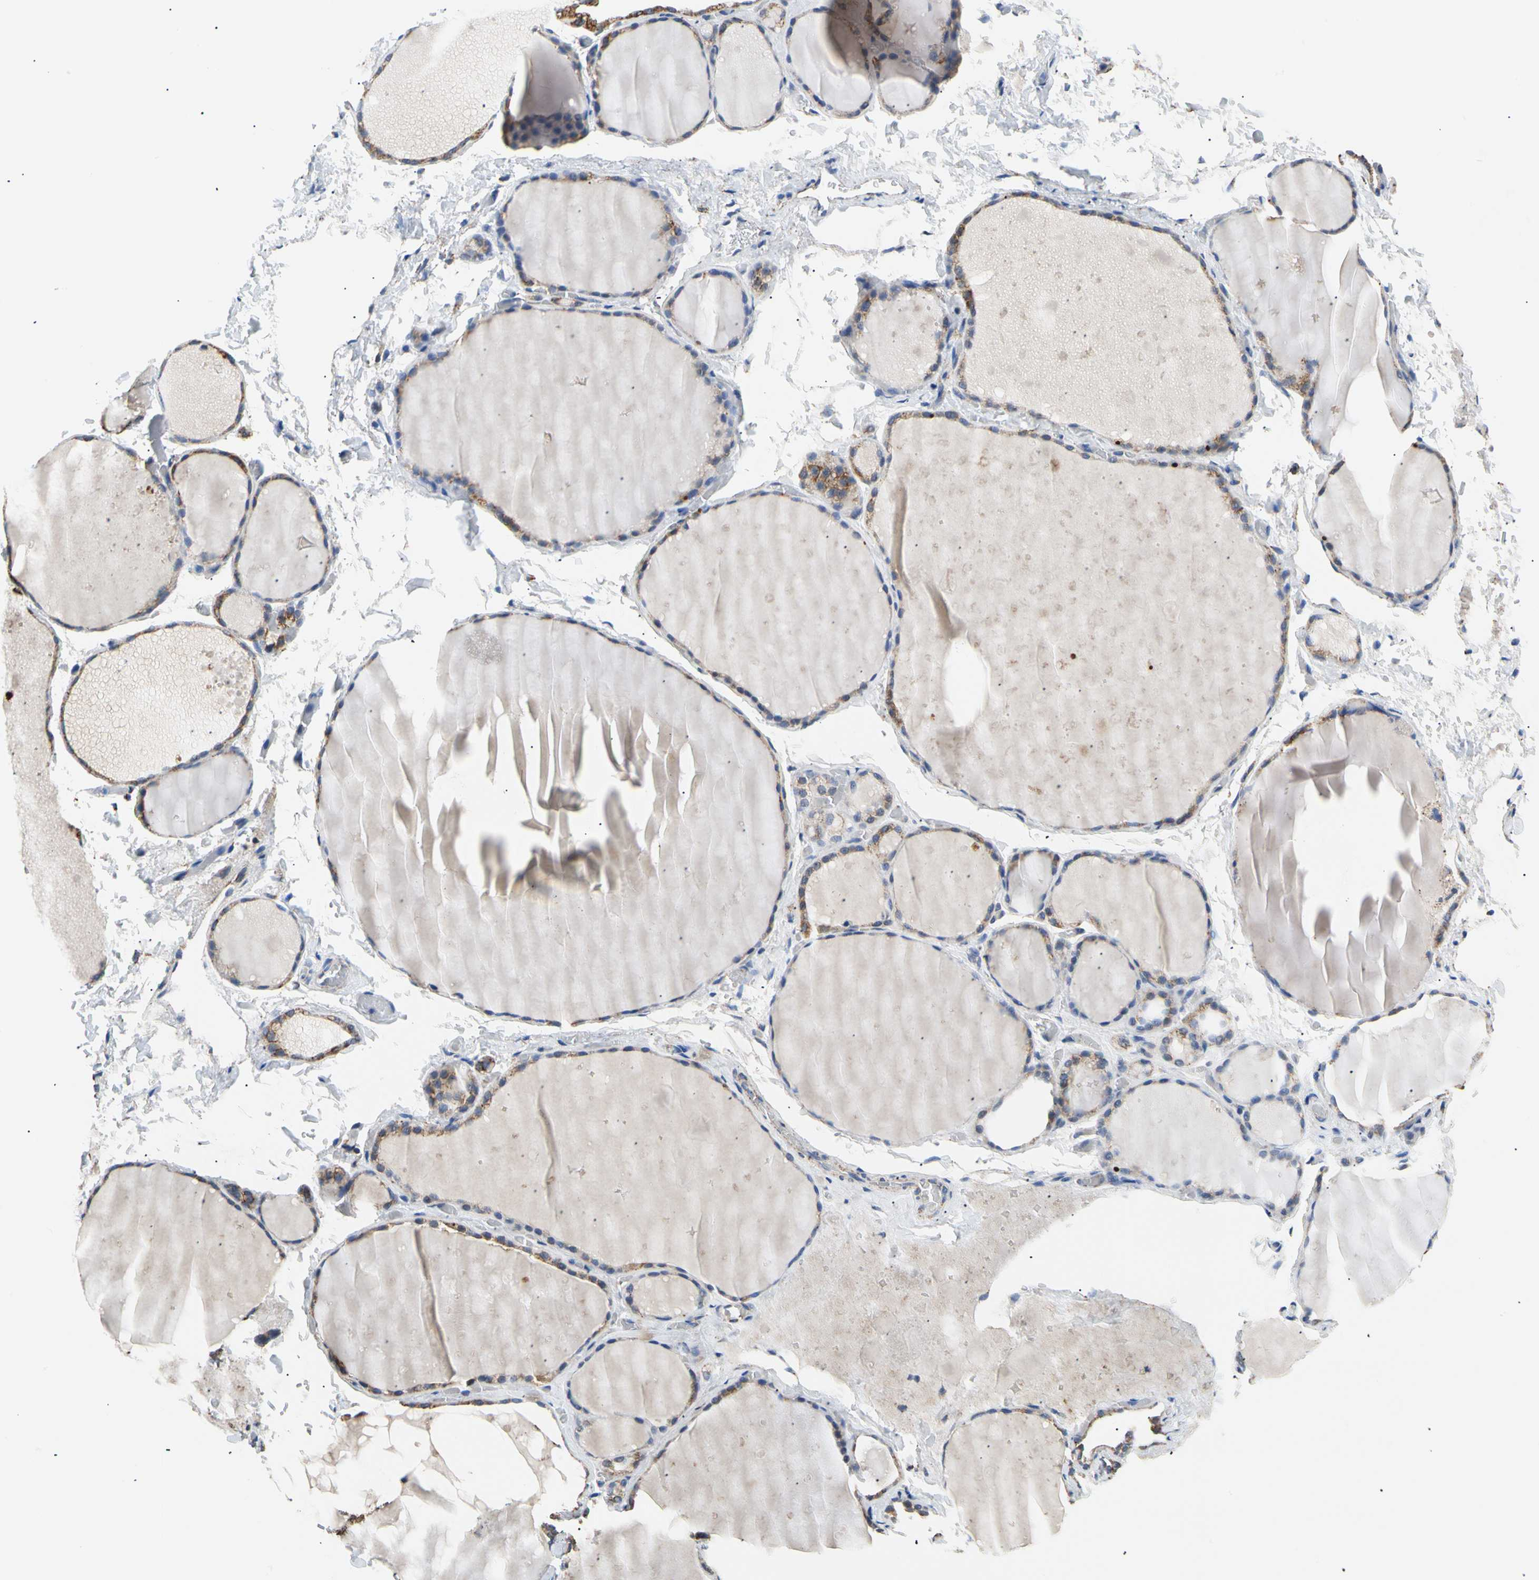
{"staining": {"intensity": "strong", "quantity": "25%-75%", "location": "cytoplasmic/membranous"}, "tissue": "thyroid gland", "cell_type": "Glandular cells", "image_type": "normal", "snomed": [{"axis": "morphology", "description": "Normal tissue, NOS"}, {"axis": "topography", "description": "Thyroid gland"}], "caption": "Immunohistochemical staining of benign thyroid gland reveals high levels of strong cytoplasmic/membranous staining in about 25%-75% of glandular cells. (DAB (3,3'-diaminobenzidine) IHC with brightfield microscopy, high magnification).", "gene": "ACAT1", "patient": {"sex": "male", "age": 76}}